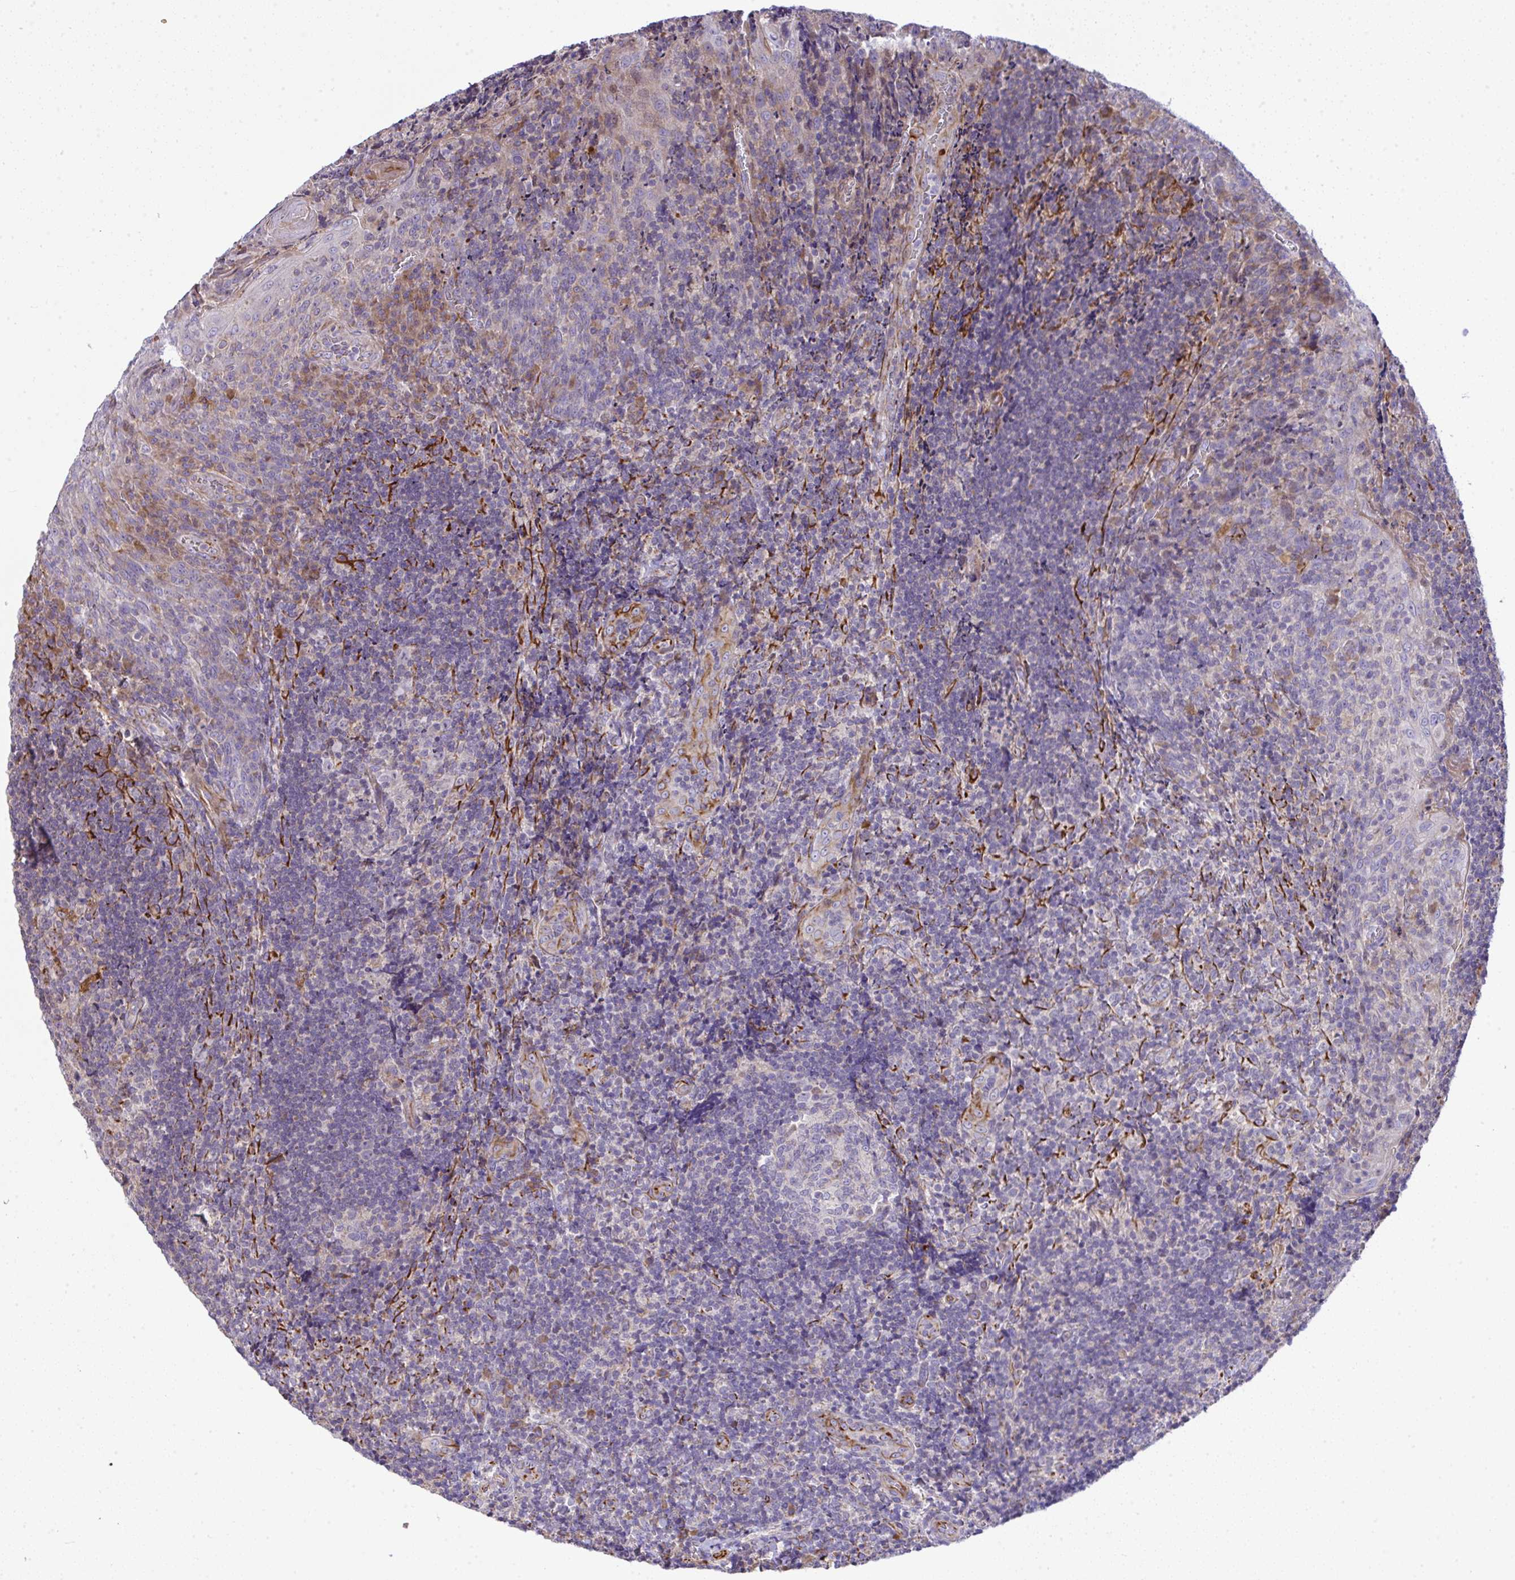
{"staining": {"intensity": "moderate", "quantity": "<25%", "location": "cytoplasmic/membranous"}, "tissue": "tonsil", "cell_type": "Germinal center cells", "image_type": "normal", "snomed": [{"axis": "morphology", "description": "Normal tissue, NOS"}, {"axis": "topography", "description": "Tonsil"}], "caption": "Immunohistochemical staining of benign human tonsil exhibits low levels of moderate cytoplasmic/membranous staining in about <25% of germinal center cells.", "gene": "GRID2", "patient": {"sex": "male", "age": 17}}